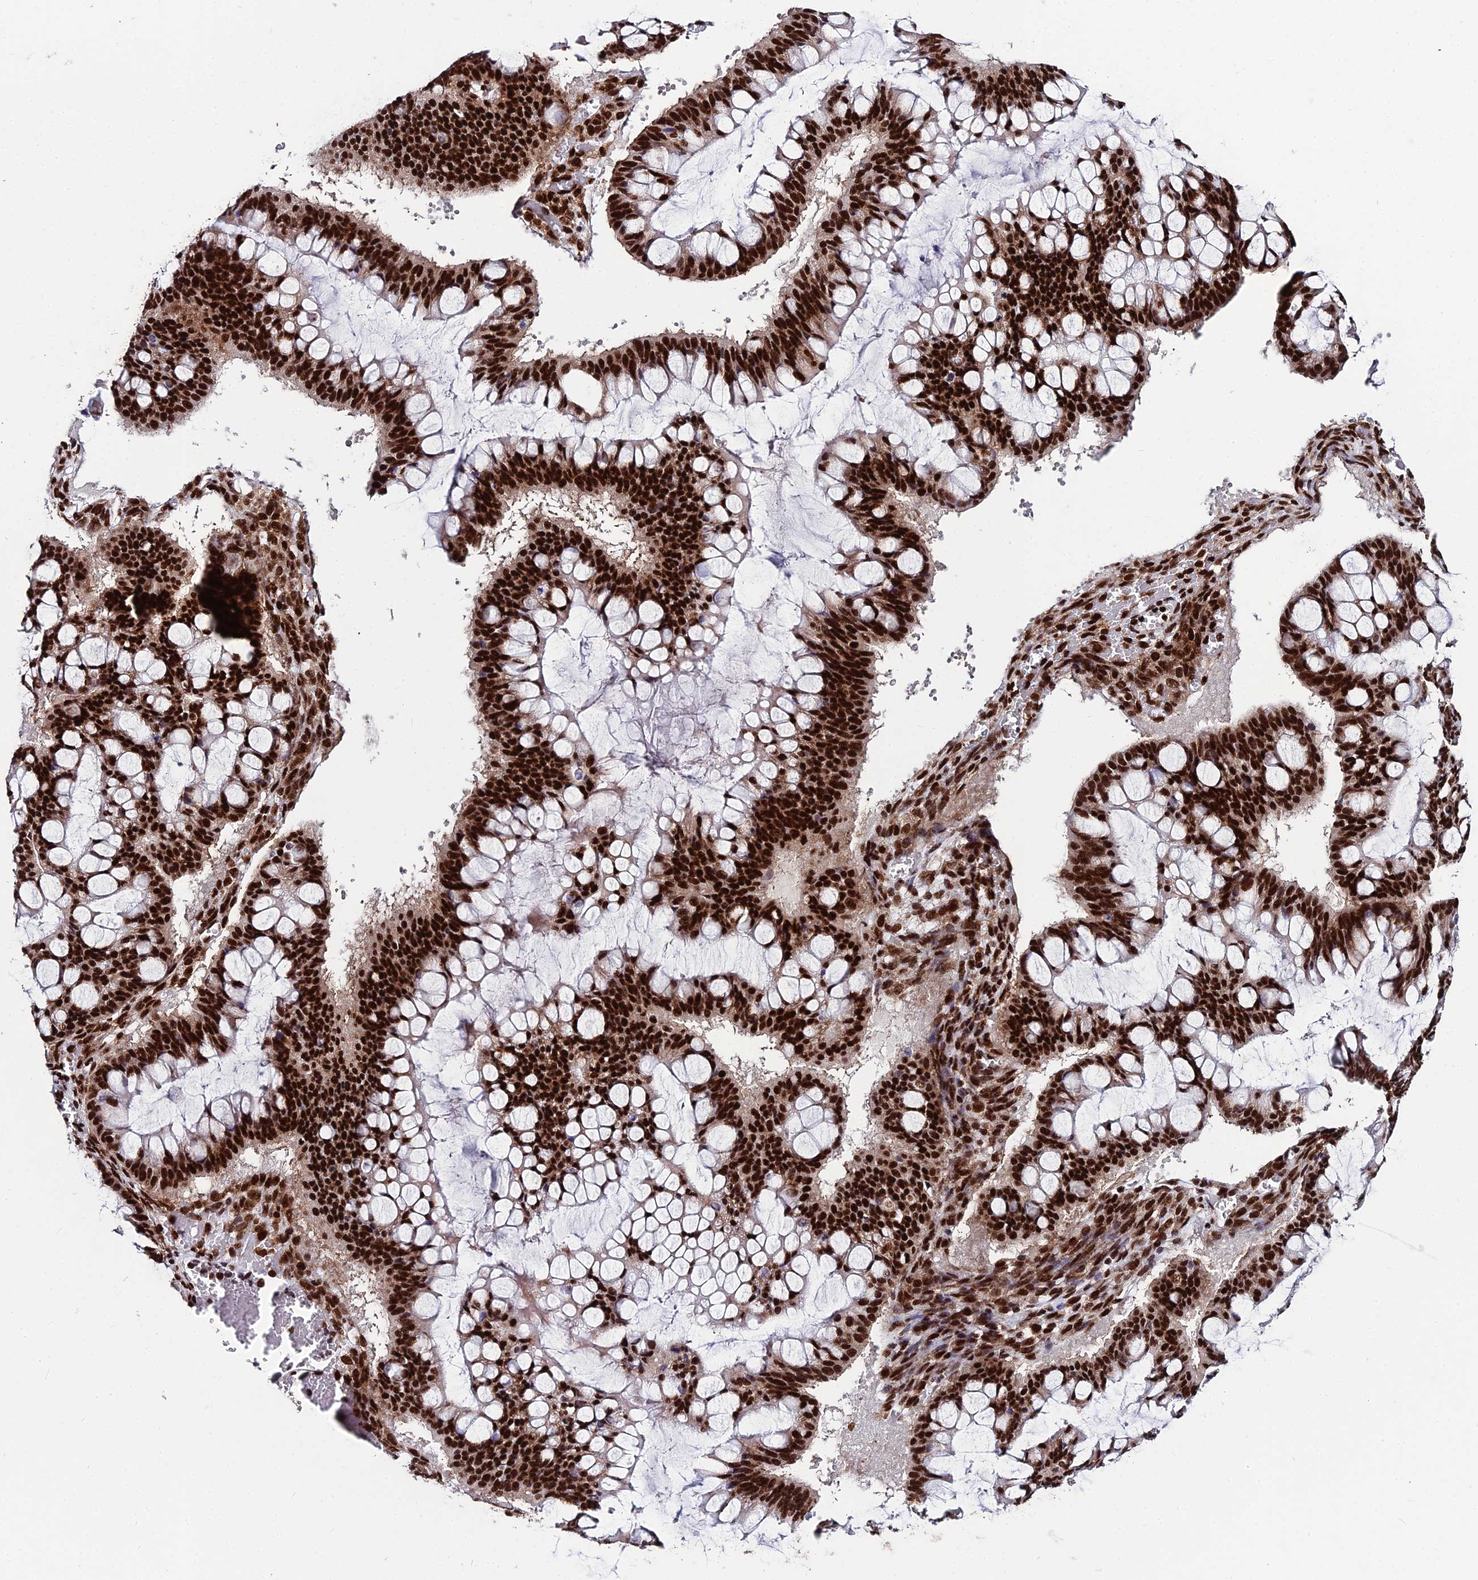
{"staining": {"intensity": "strong", "quantity": ">75%", "location": "nuclear"}, "tissue": "ovarian cancer", "cell_type": "Tumor cells", "image_type": "cancer", "snomed": [{"axis": "morphology", "description": "Cystadenocarcinoma, mucinous, NOS"}, {"axis": "topography", "description": "Ovary"}], "caption": "Mucinous cystadenocarcinoma (ovarian) tissue shows strong nuclear staining in about >75% of tumor cells, visualized by immunohistochemistry. Using DAB (3,3'-diaminobenzidine) (brown) and hematoxylin (blue) stains, captured at high magnification using brightfield microscopy.", "gene": "HNRNPH1", "patient": {"sex": "female", "age": 73}}